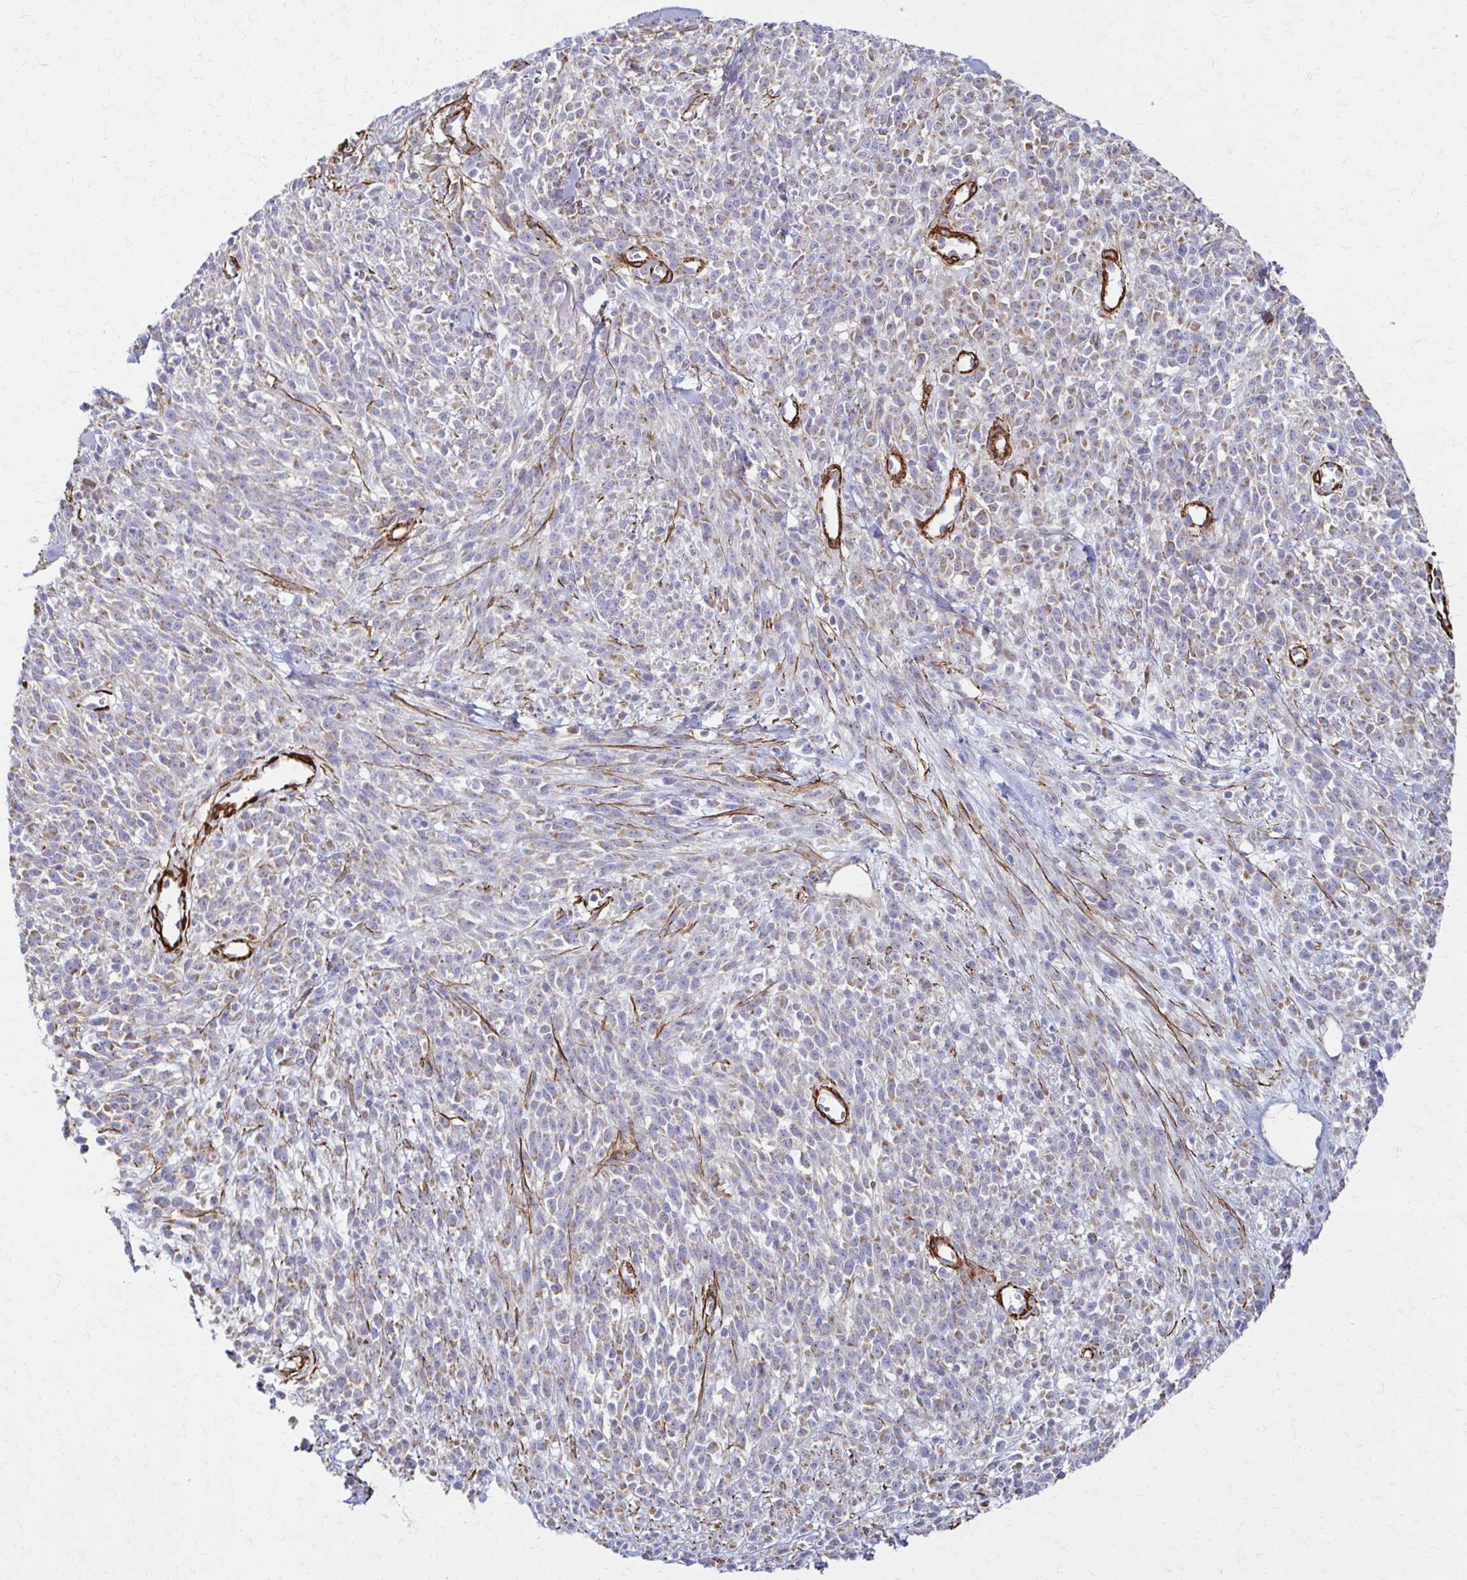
{"staining": {"intensity": "weak", "quantity": "25%-75%", "location": "cytoplasmic/membranous"}, "tissue": "melanoma", "cell_type": "Tumor cells", "image_type": "cancer", "snomed": [{"axis": "morphology", "description": "Malignant melanoma, NOS"}, {"axis": "topography", "description": "Skin"}, {"axis": "topography", "description": "Skin of trunk"}], "caption": "Immunohistochemical staining of melanoma displays low levels of weak cytoplasmic/membranous protein staining in about 25%-75% of tumor cells.", "gene": "TIMMDC1", "patient": {"sex": "male", "age": 74}}